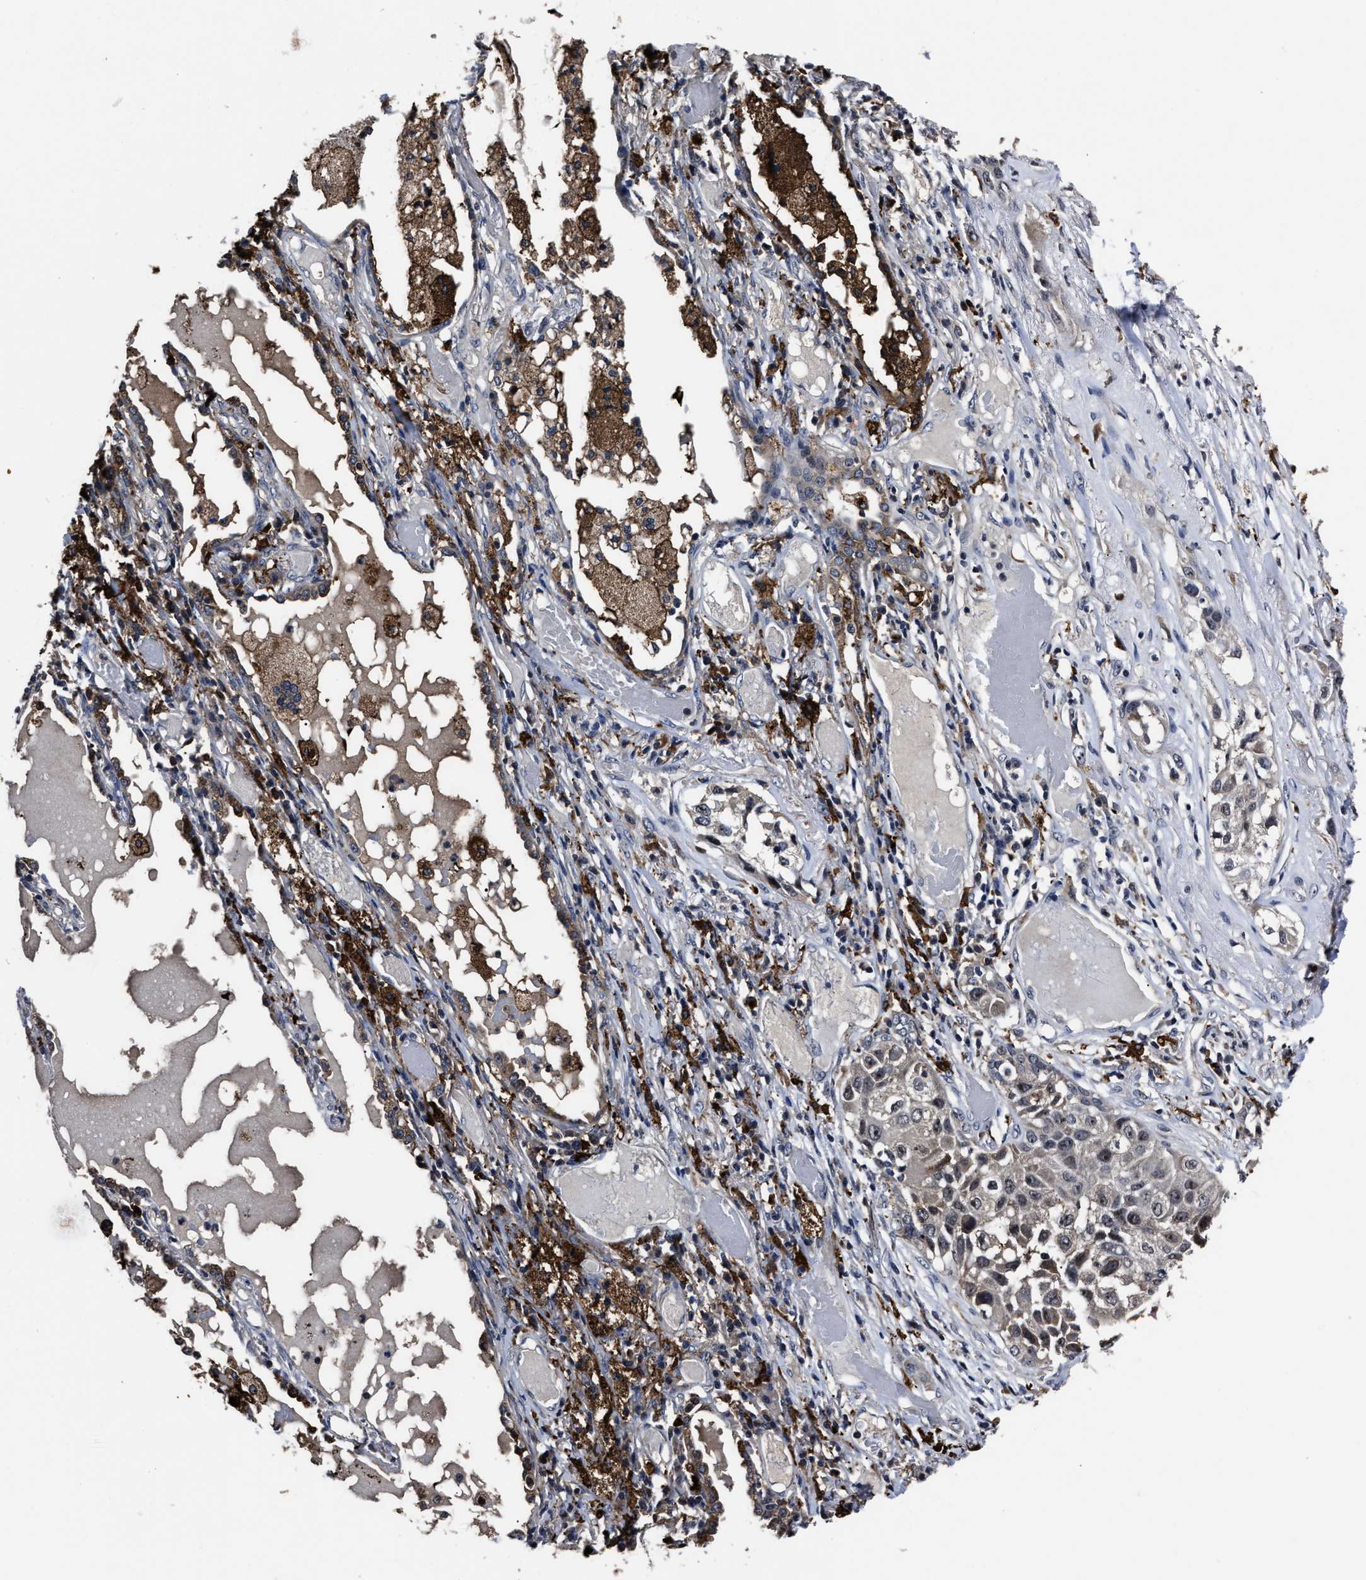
{"staining": {"intensity": "weak", "quantity": "<25%", "location": "cytoplasmic/membranous"}, "tissue": "lung cancer", "cell_type": "Tumor cells", "image_type": "cancer", "snomed": [{"axis": "morphology", "description": "Squamous cell carcinoma, NOS"}, {"axis": "topography", "description": "Lung"}], "caption": "This photomicrograph is of squamous cell carcinoma (lung) stained with immunohistochemistry (IHC) to label a protein in brown with the nuclei are counter-stained blue. There is no staining in tumor cells.", "gene": "RSBN1L", "patient": {"sex": "male", "age": 71}}